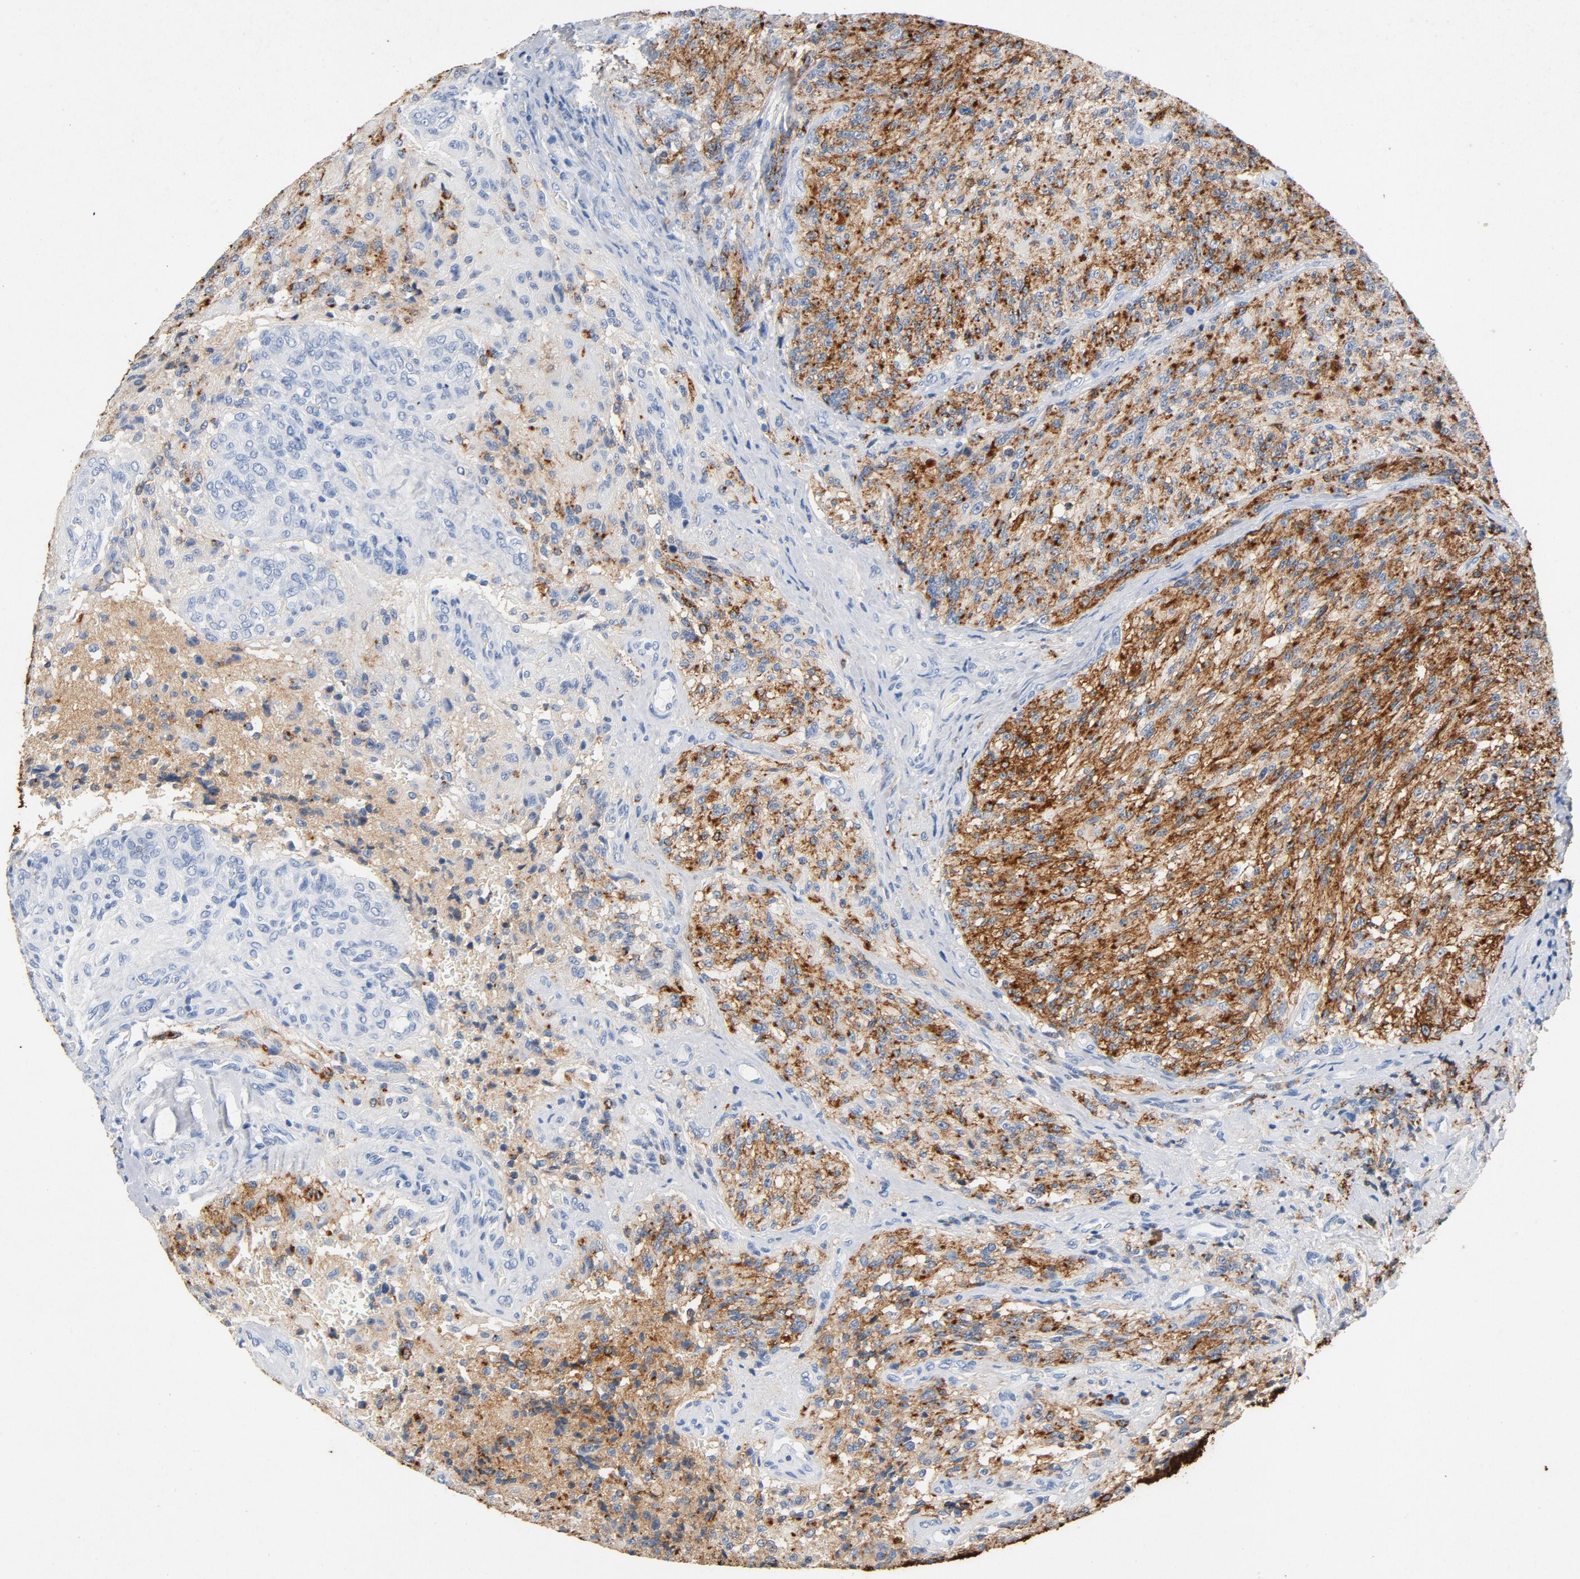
{"staining": {"intensity": "moderate", "quantity": "25%-75%", "location": "cytoplasmic/membranous"}, "tissue": "glioma", "cell_type": "Tumor cells", "image_type": "cancer", "snomed": [{"axis": "morphology", "description": "Normal tissue, NOS"}, {"axis": "morphology", "description": "Glioma, malignant, High grade"}, {"axis": "topography", "description": "Cerebral cortex"}], "caption": "Protein analysis of malignant high-grade glioma tissue displays moderate cytoplasmic/membranous expression in about 25%-75% of tumor cells.", "gene": "PTPRB", "patient": {"sex": "male", "age": 56}}